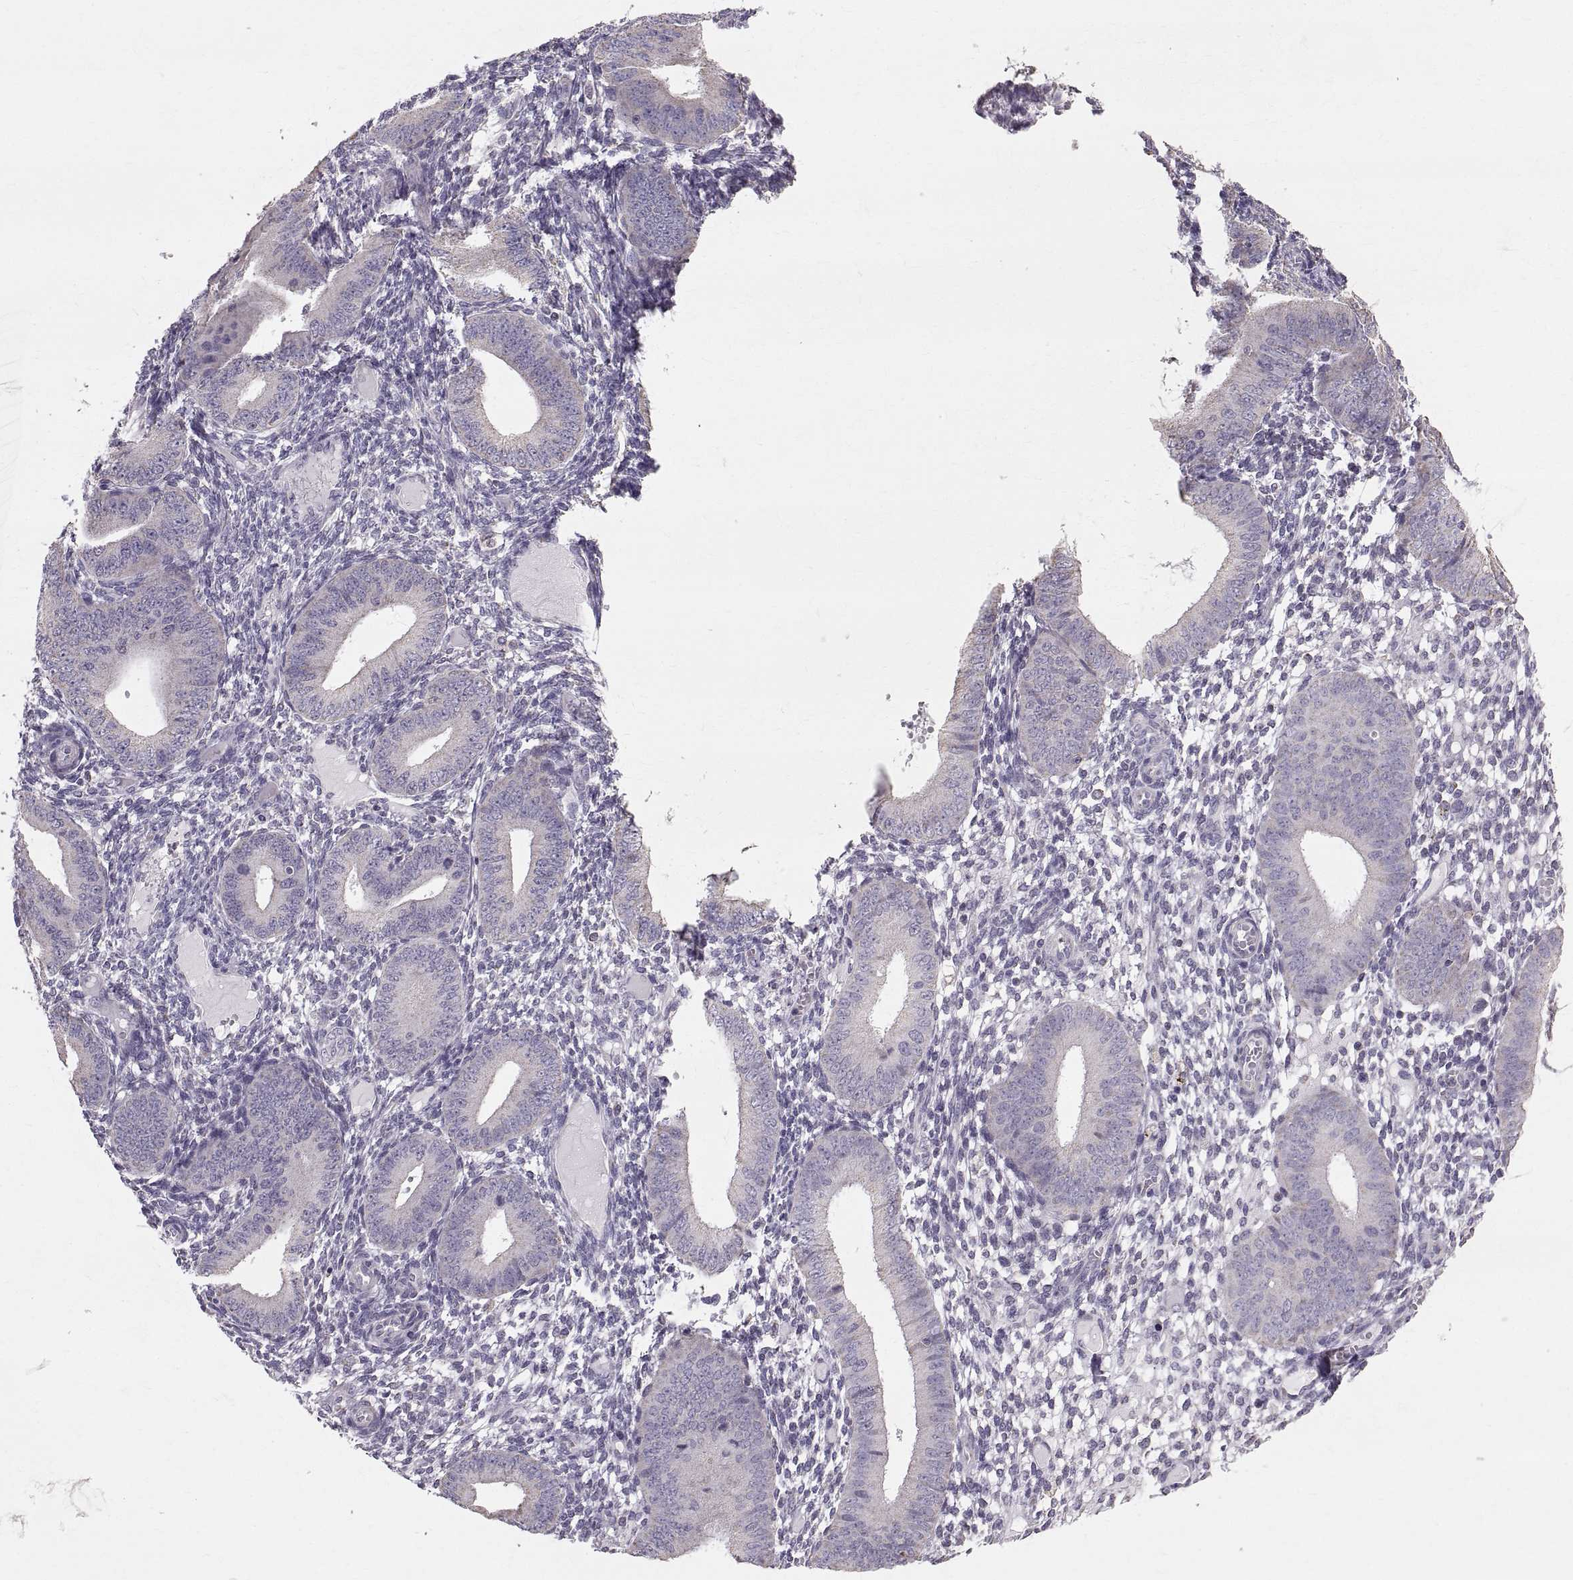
{"staining": {"intensity": "negative", "quantity": "none", "location": "none"}, "tissue": "endometrium", "cell_type": "Cells in endometrial stroma", "image_type": "normal", "snomed": [{"axis": "morphology", "description": "Normal tissue, NOS"}, {"axis": "topography", "description": "Endometrium"}], "caption": "Protein analysis of normal endometrium exhibits no significant expression in cells in endometrial stroma.", "gene": "STMND1", "patient": {"sex": "female", "age": 39}}